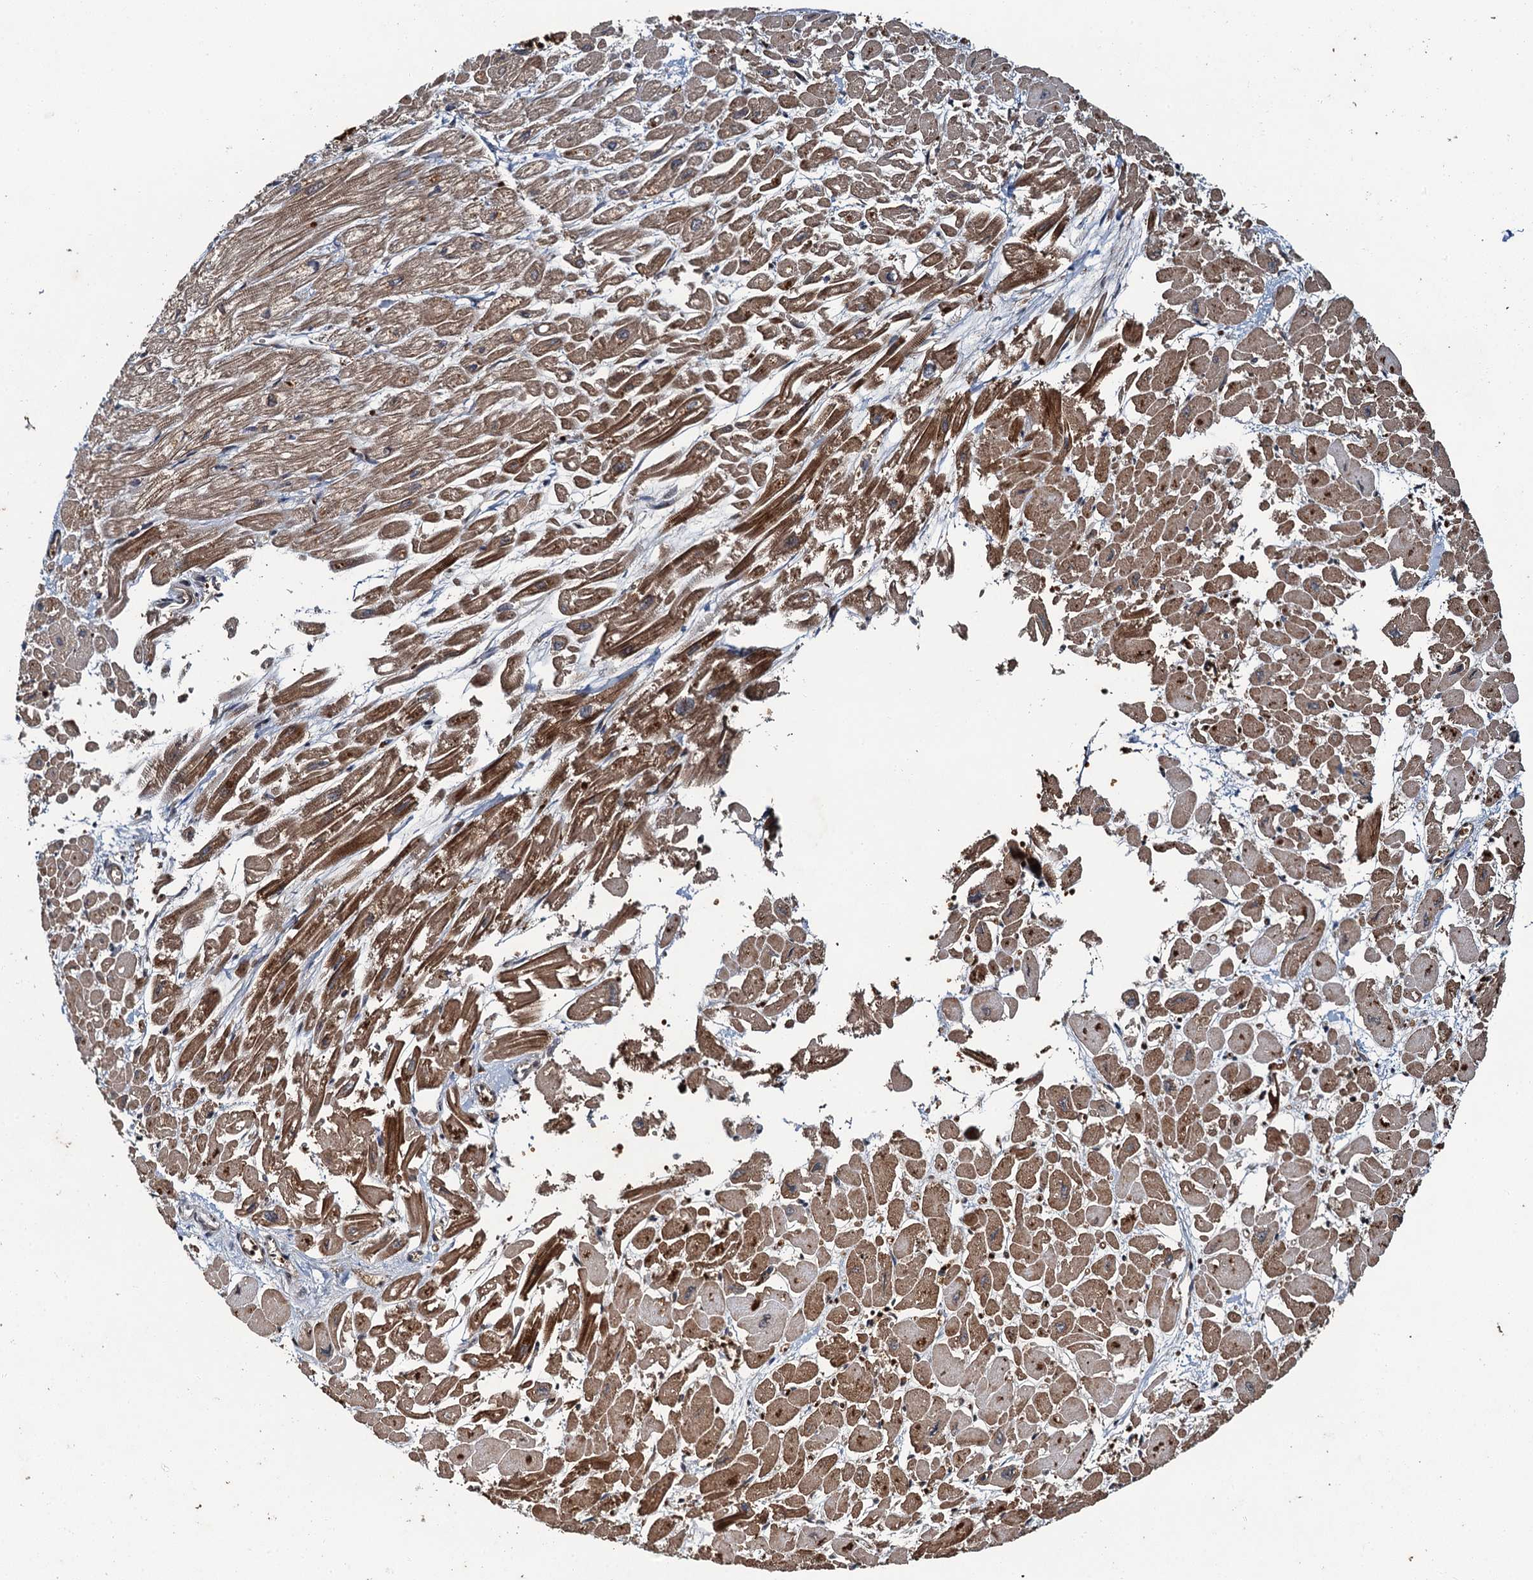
{"staining": {"intensity": "moderate", "quantity": ">75%", "location": "cytoplasmic/membranous"}, "tissue": "heart muscle", "cell_type": "Cardiomyocytes", "image_type": "normal", "snomed": [{"axis": "morphology", "description": "Normal tissue, NOS"}, {"axis": "topography", "description": "Heart"}], "caption": "Cardiomyocytes display medium levels of moderate cytoplasmic/membranous expression in about >75% of cells in benign heart muscle.", "gene": "SNX32", "patient": {"sex": "male", "age": 54}}